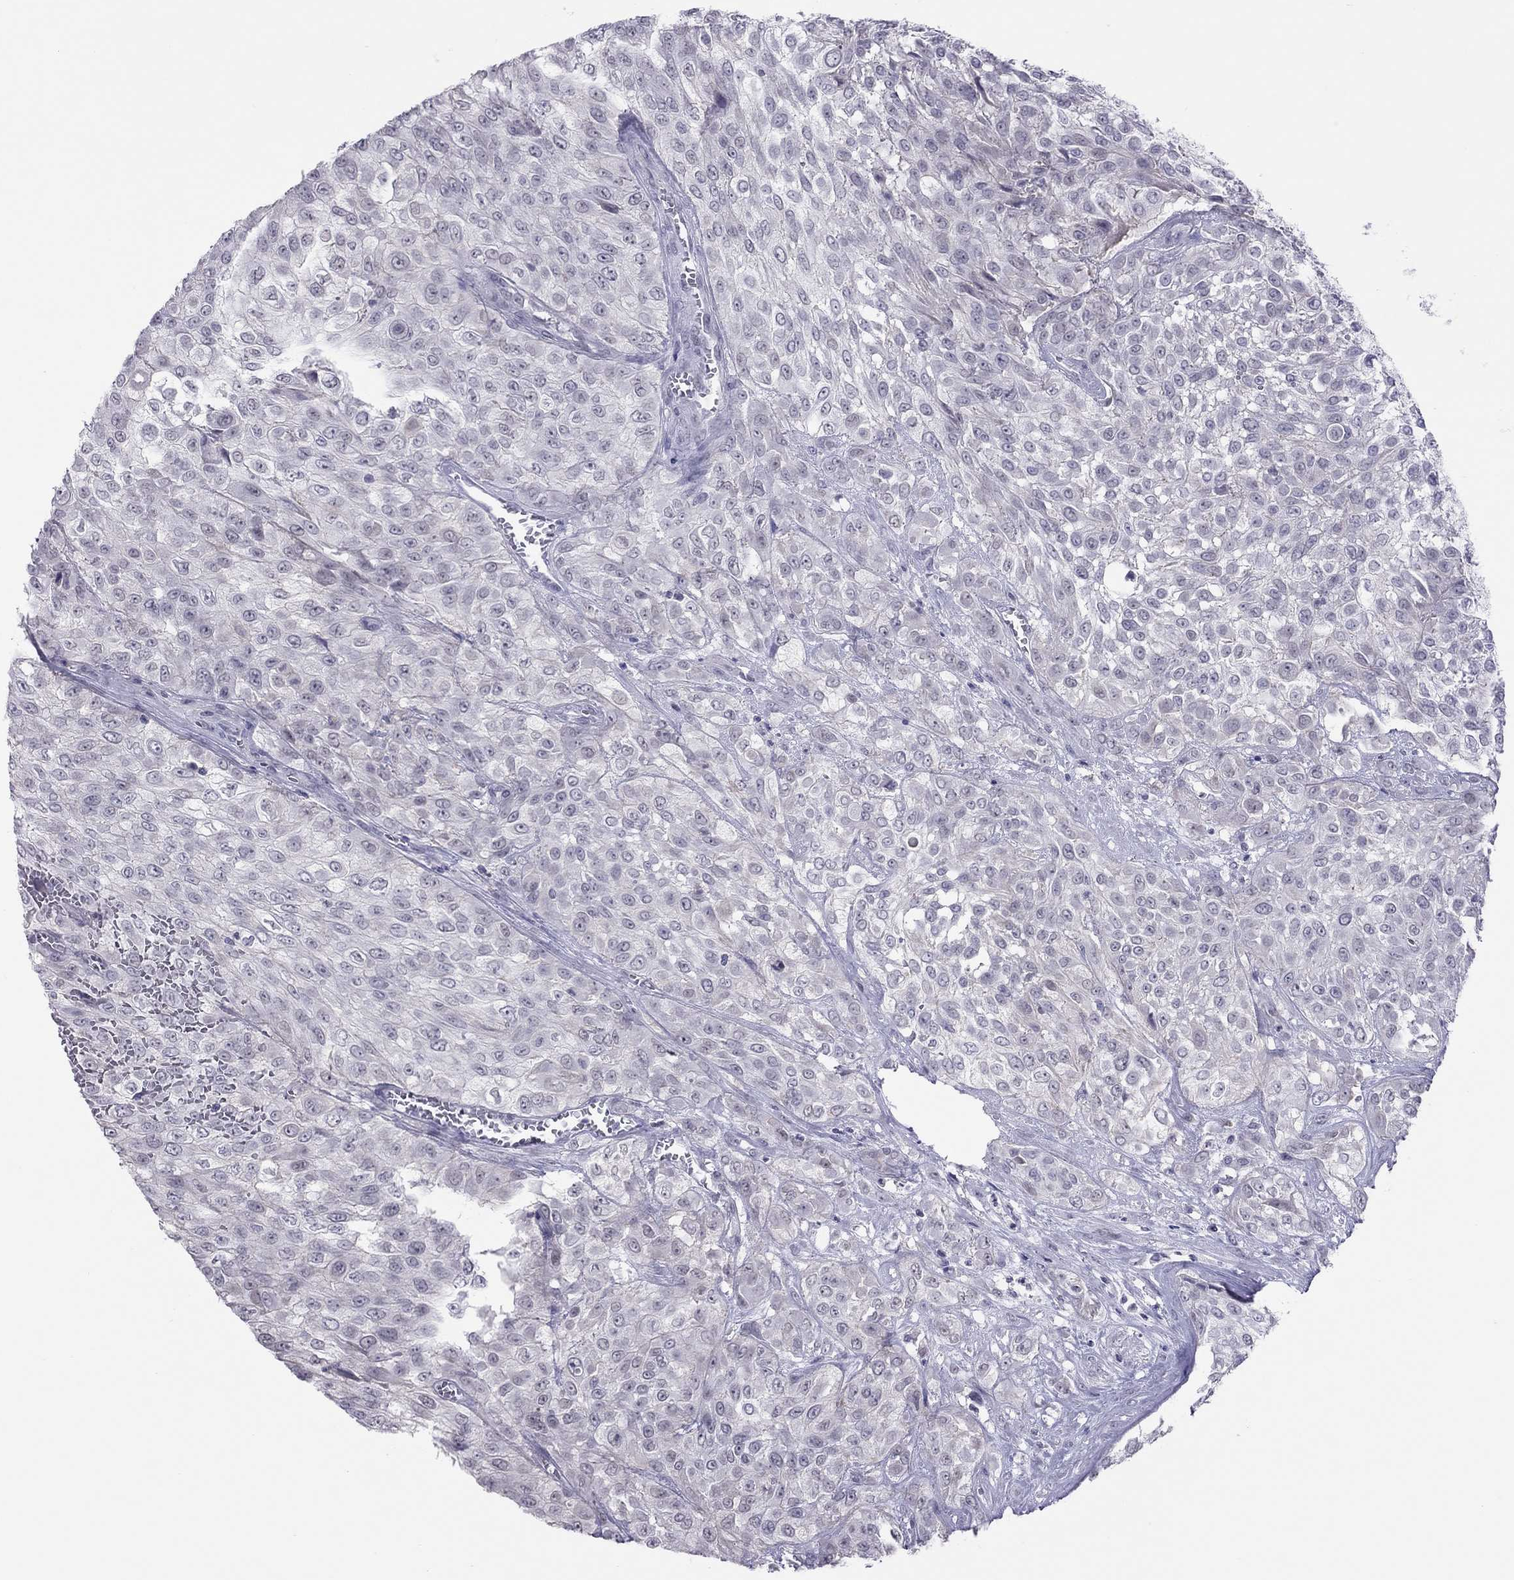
{"staining": {"intensity": "negative", "quantity": "none", "location": "none"}, "tissue": "urothelial cancer", "cell_type": "Tumor cells", "image_type": "cancer", "snomed": [{"axis": "morphology", "description": "Urothelial carcinoma, High grade"}, {"axis": "topography", "description": "Urinary bladder"}], "caption": "IHC image of neoplastic tissue: urothelial cancer stained with DAB (3,3'-diaminobenzidine) displays no significant protein staining in tumor cells.", "gene": "JHY", "patient": {"sex": "male", "age": 57}}